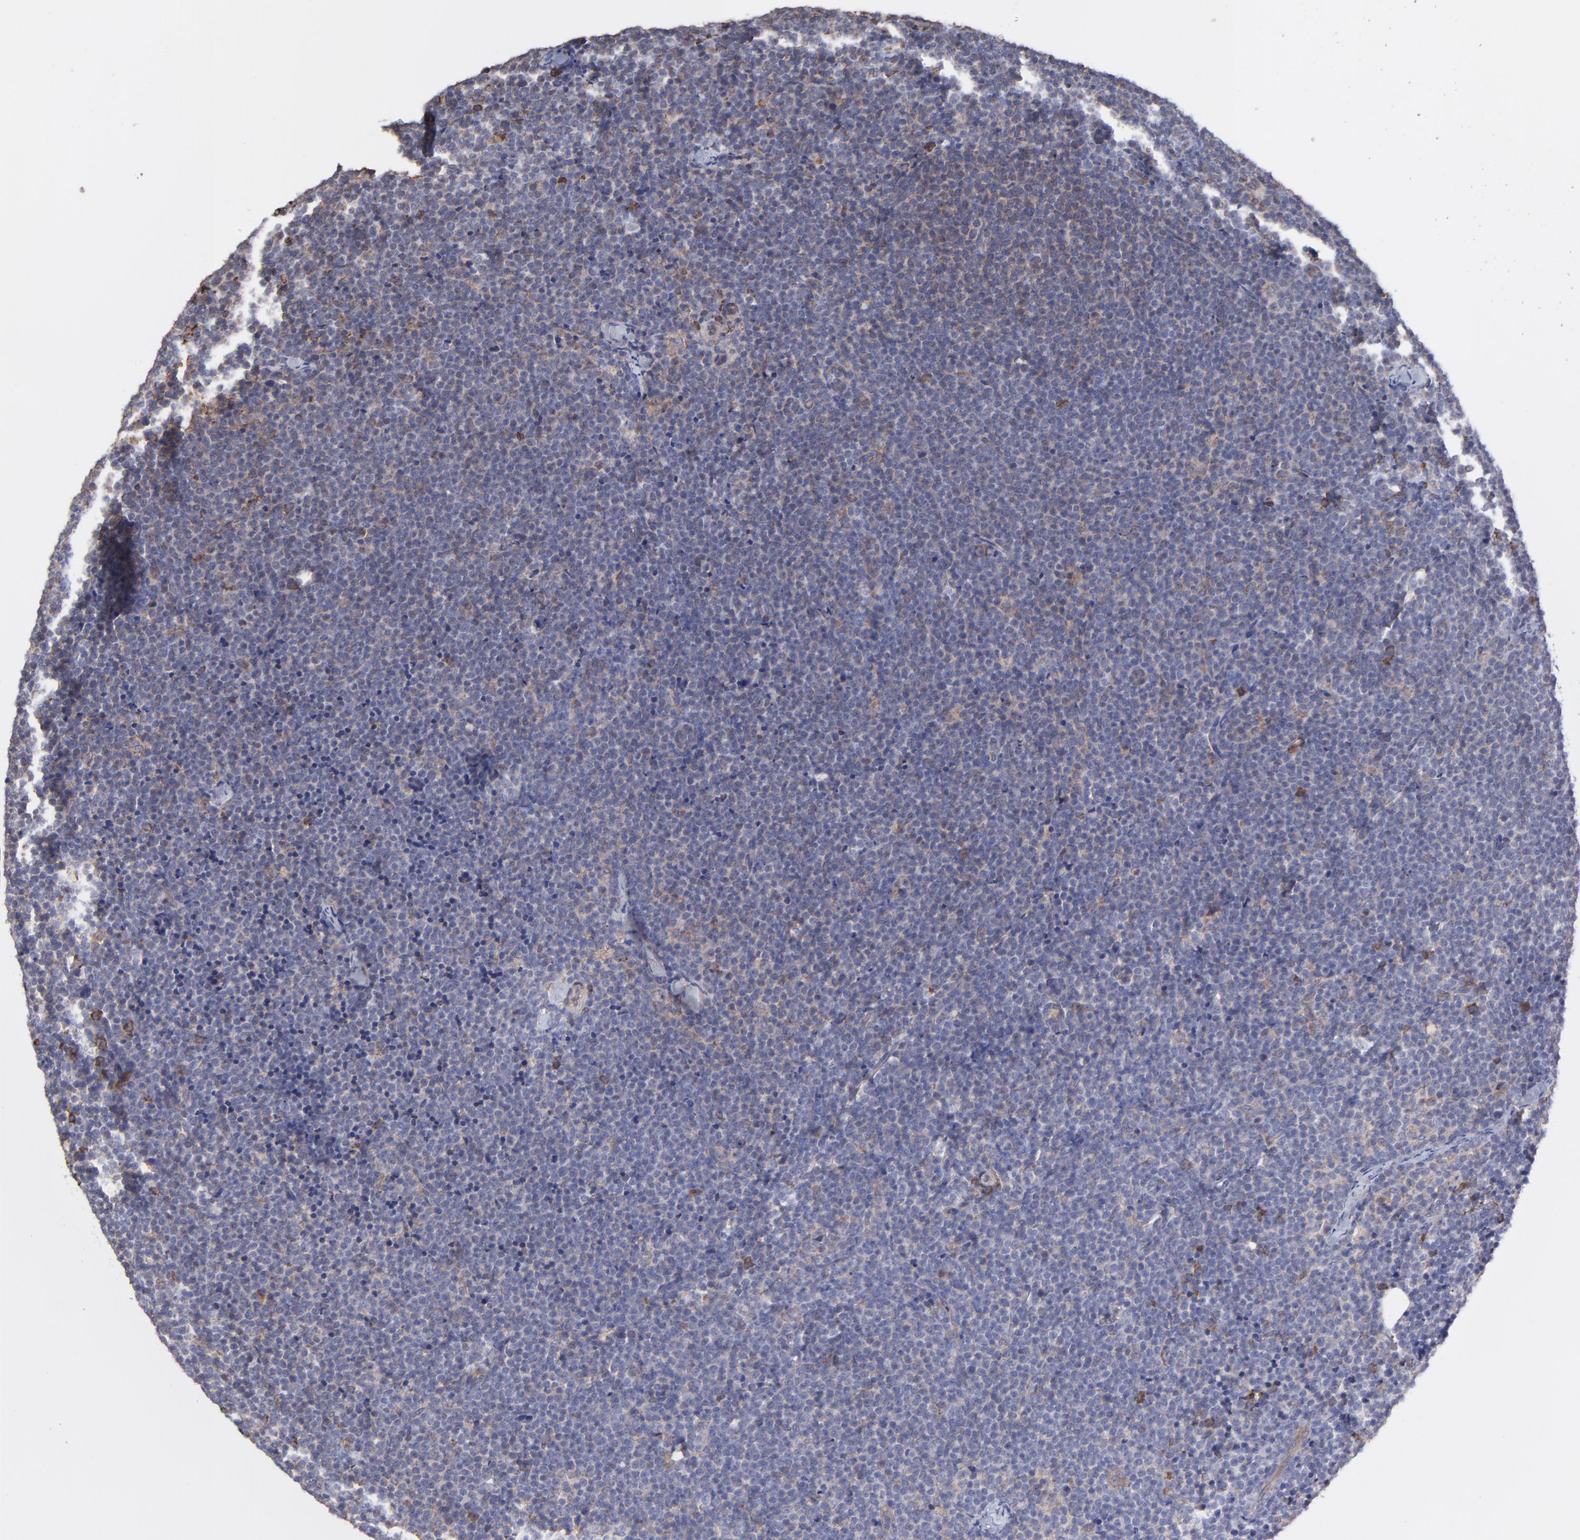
{"staining": {"intensity": "weak", "quantity": "<25%", "location": "cytoplasmic/membranous"}, "tissue": "lymphoma", "cell_type": "Tumor cells", "image_type": "cancer", "snomed": [{"axis": "morphology", "description": "Malignant lymphoma, non-Hodgkin's type, High grade"}, {"axis": "topography", "description": "Lymph node"}], "caption": "High-grade malignant lymphoma, non-Hodgkin's type stained for a protein using IHC displays no expression tumor cells.", "gene": "PFKM", "patient": {"sex": "female", "age": 58}}